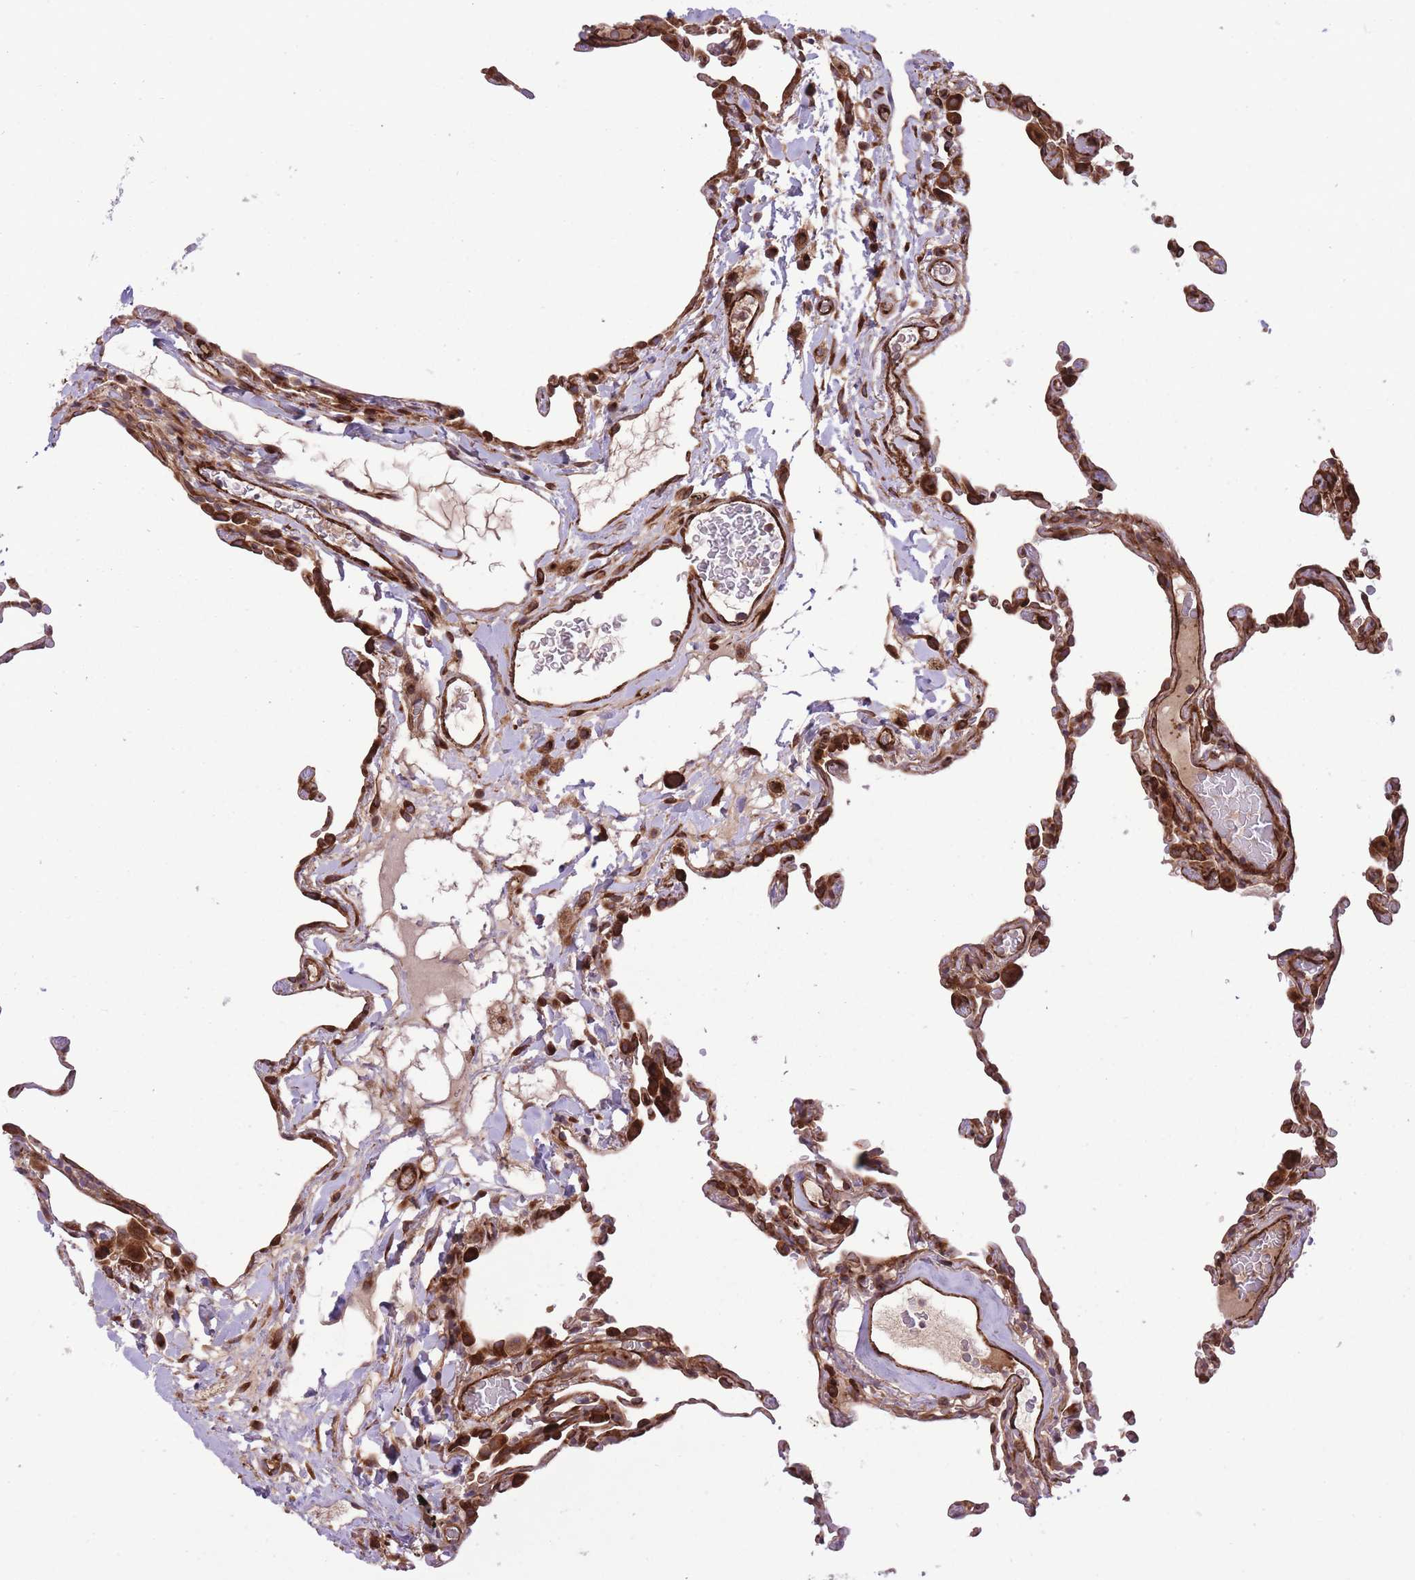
{"staining": {"intensity": "strong", "quantity": "25%-75%", "location": "cytoplasmic/membranous"}, "tissue": "lung", "cell_type": "Alveolar cells", "image_type": "normal", "snomed": [{"axis": "morphology", "description": "Normal tissue, NOS"}, {"axis": "topography", "description": "Lung"}], "caption": "Benign lung was stained to show a protein in brown. There is high levels of strong cytoplasmic/membranous staining in approximately 25%-75% of alveolar cells.", "gene": "CISH", "patient": {"sex": "female", "age": 57}}